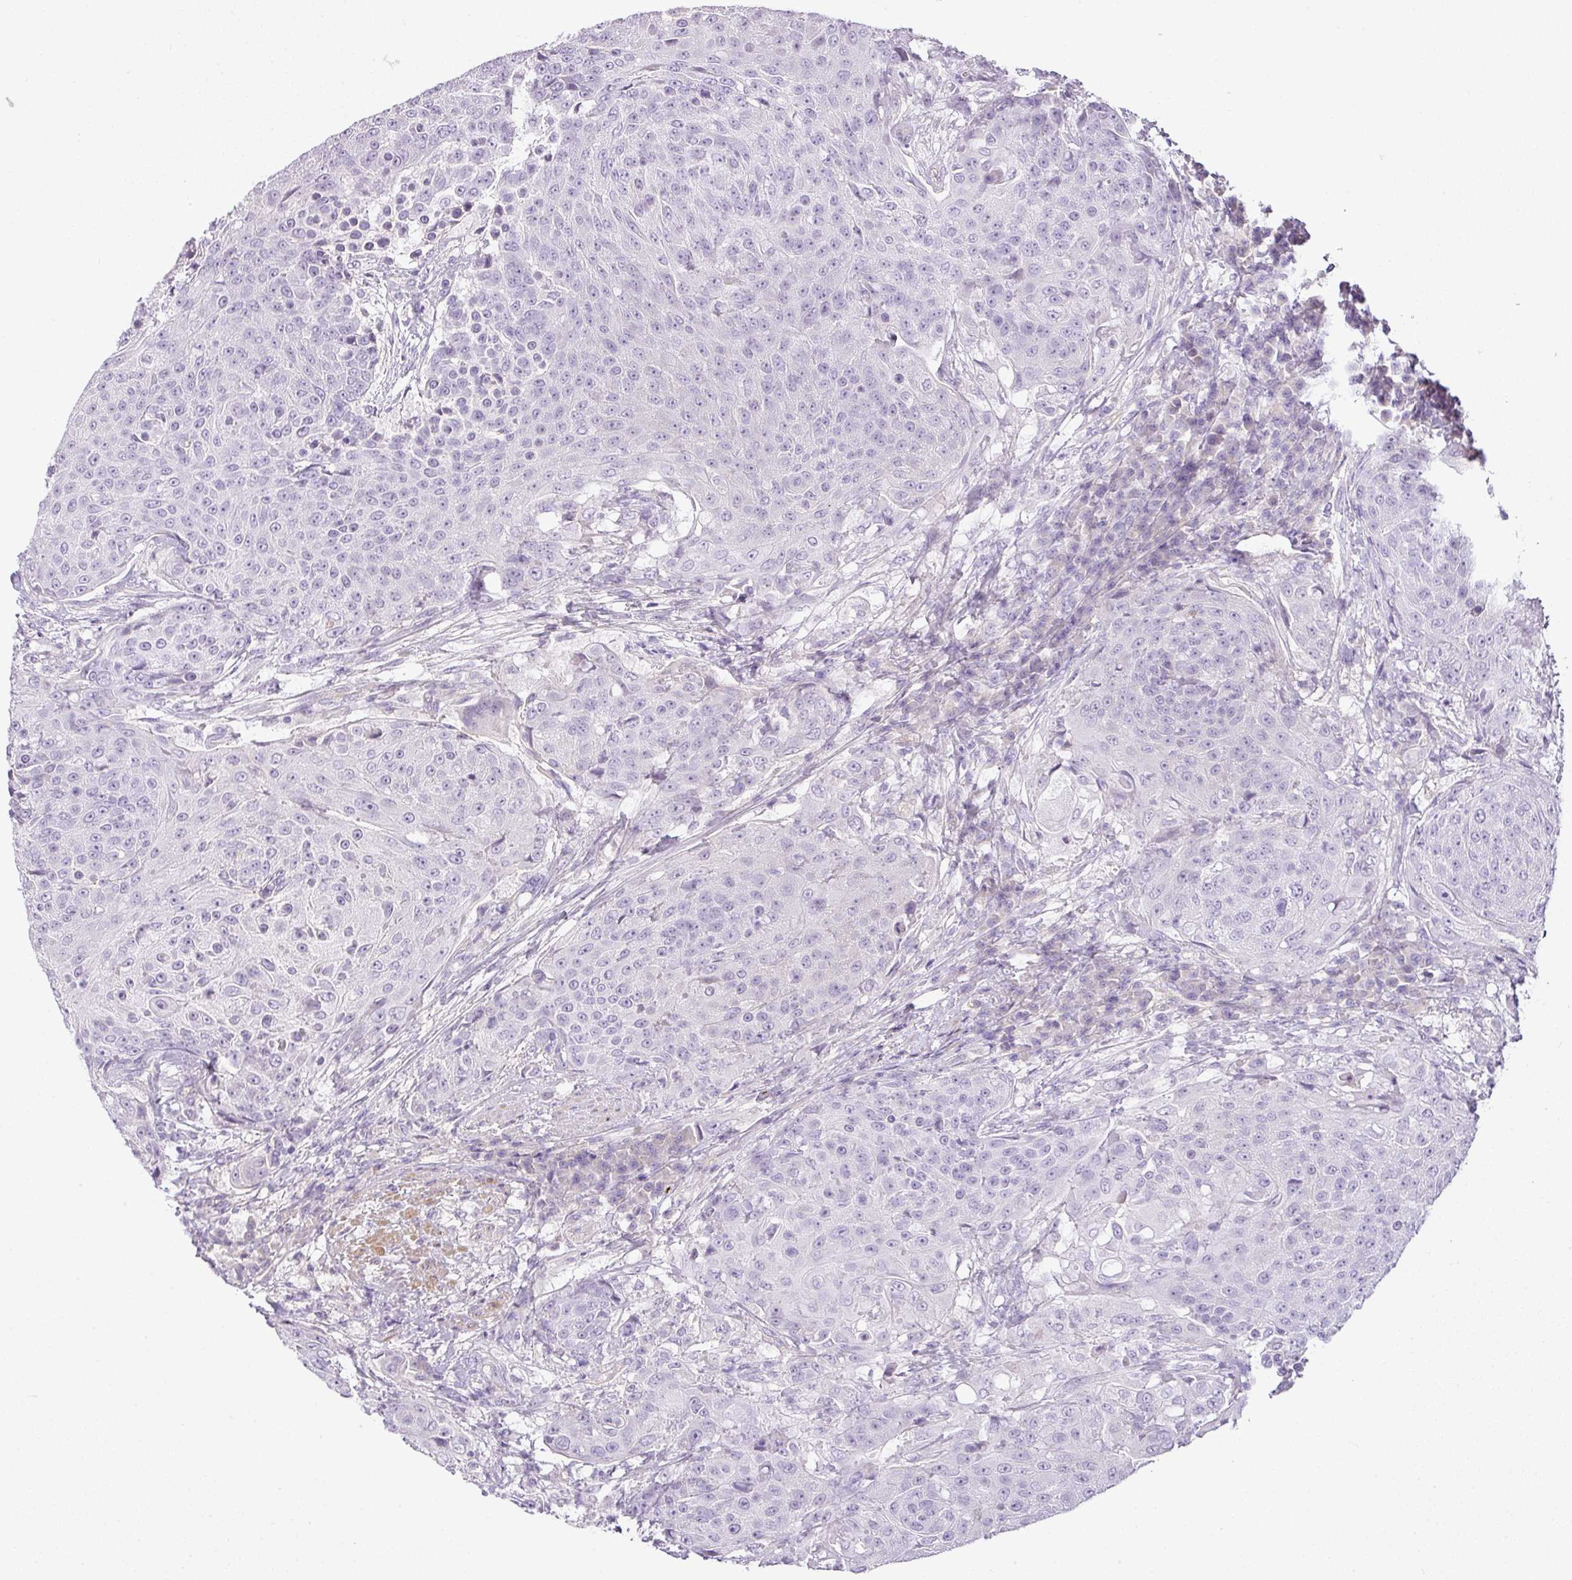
{"staining": {"intensity": "negative", "quantity": "none", "location": "none"}, "tissue": "urothelial cancer", "cell_type": "Tumor cells", "image_type": "cancer", "snomed": [{"axis": "morphology", "description": "Urothelial carcinoma, High grade"}, {"axis": "topography", "description": "Urinary bladder"}], "caption": "The immunohistochemistry (IHC) photomicrograph has no significant staining in tumor cells of urothelial cancer tissue.", "gene": "RAX2", "patient": {"sex": "female", "age": 63}}